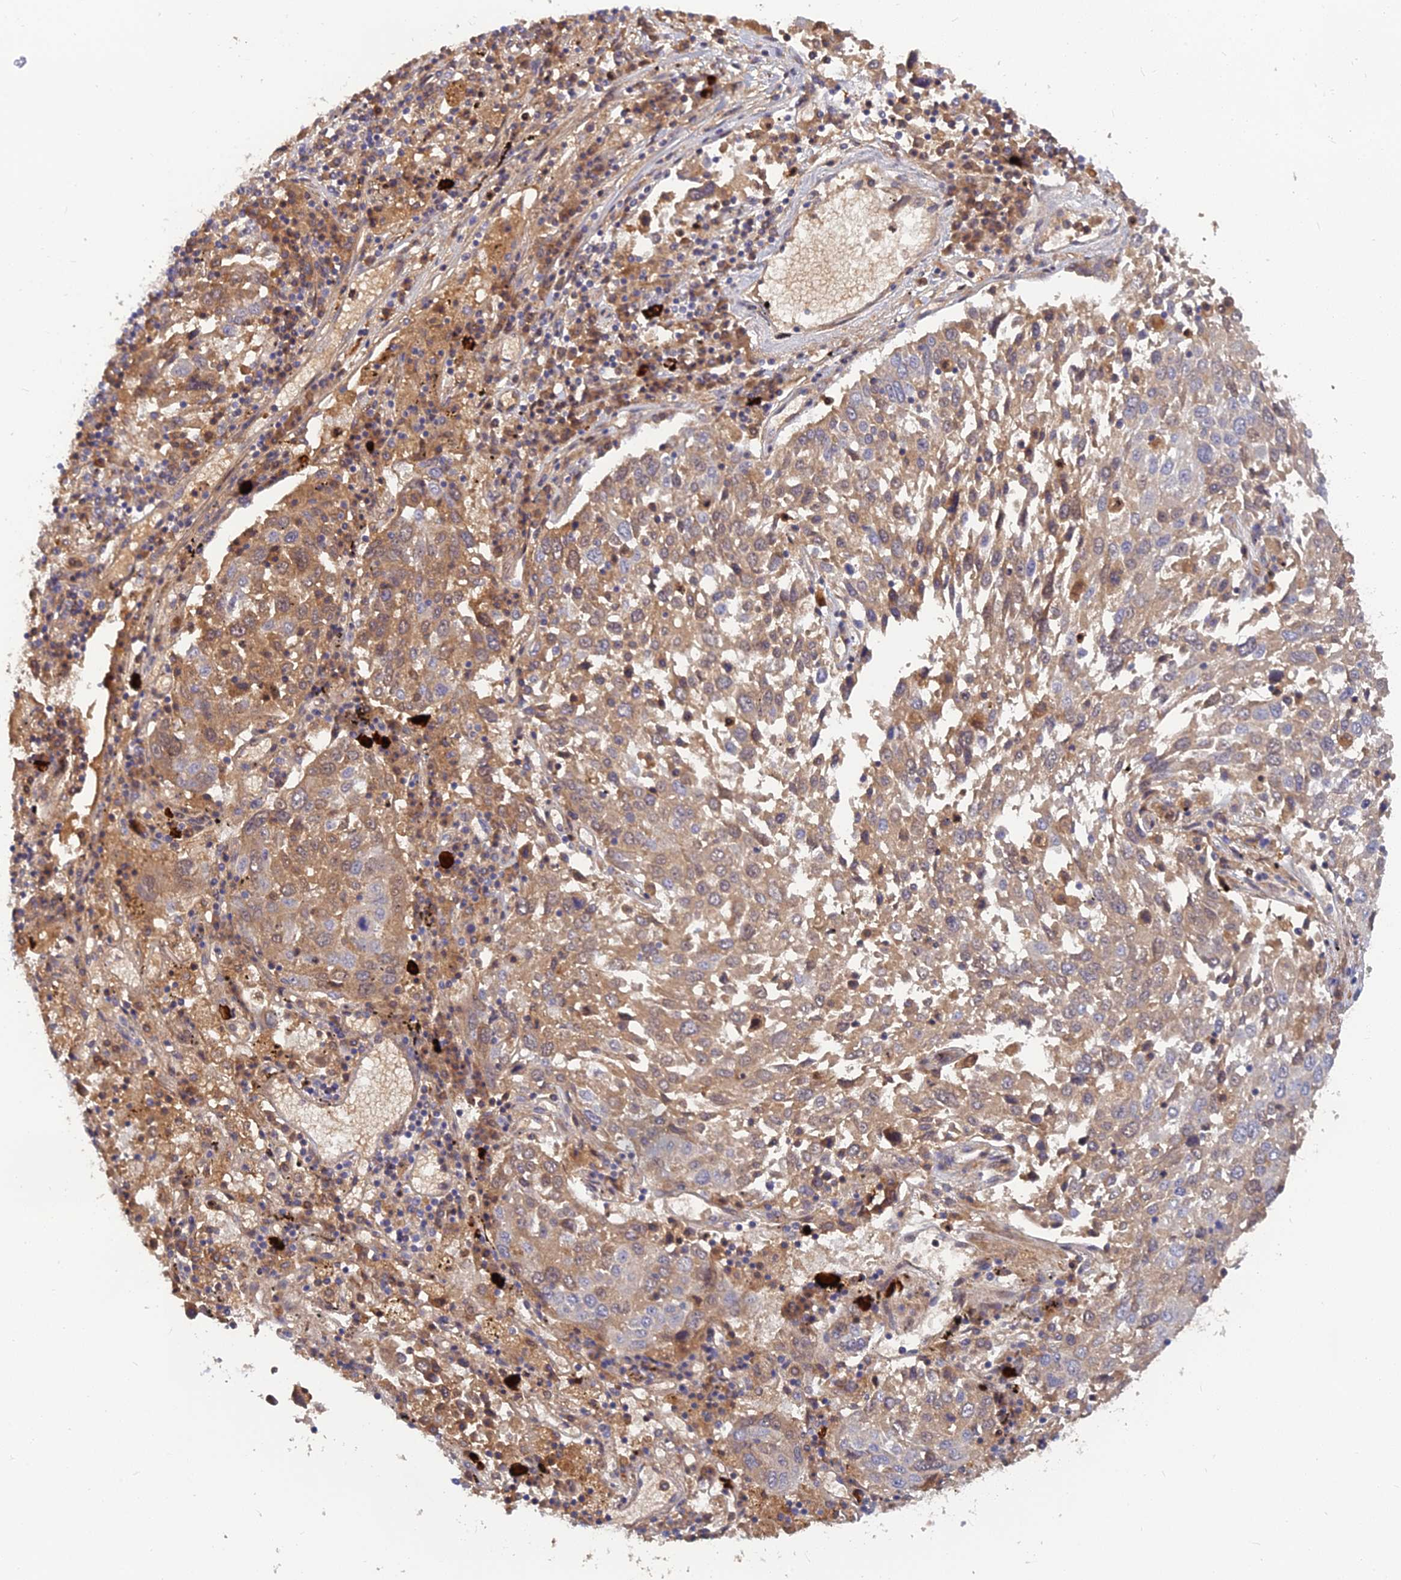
{"staining": {"intensity": "moderate", "quantity": "25%-75%", "location": "cytoplasmic/membranous"}, "tissue": "lung cancer", "cell_type": "Tumor cells", "image_type": "cancer", "snomed": [{"axis": "morphology", "description": "Squamous cell carcinoma, NOS"}, {"axis": "topography", "description": "Lung"}], "caption": "Moderate cytoplasmic/membranous positivity for a protein is identified in about 25%-75% of tumor cells of squamous cell carcinoma (lung) using immunohistochemistry (IHC).", "gene": "FAM151B", "patient": {"sex": "male", "age": 65}}